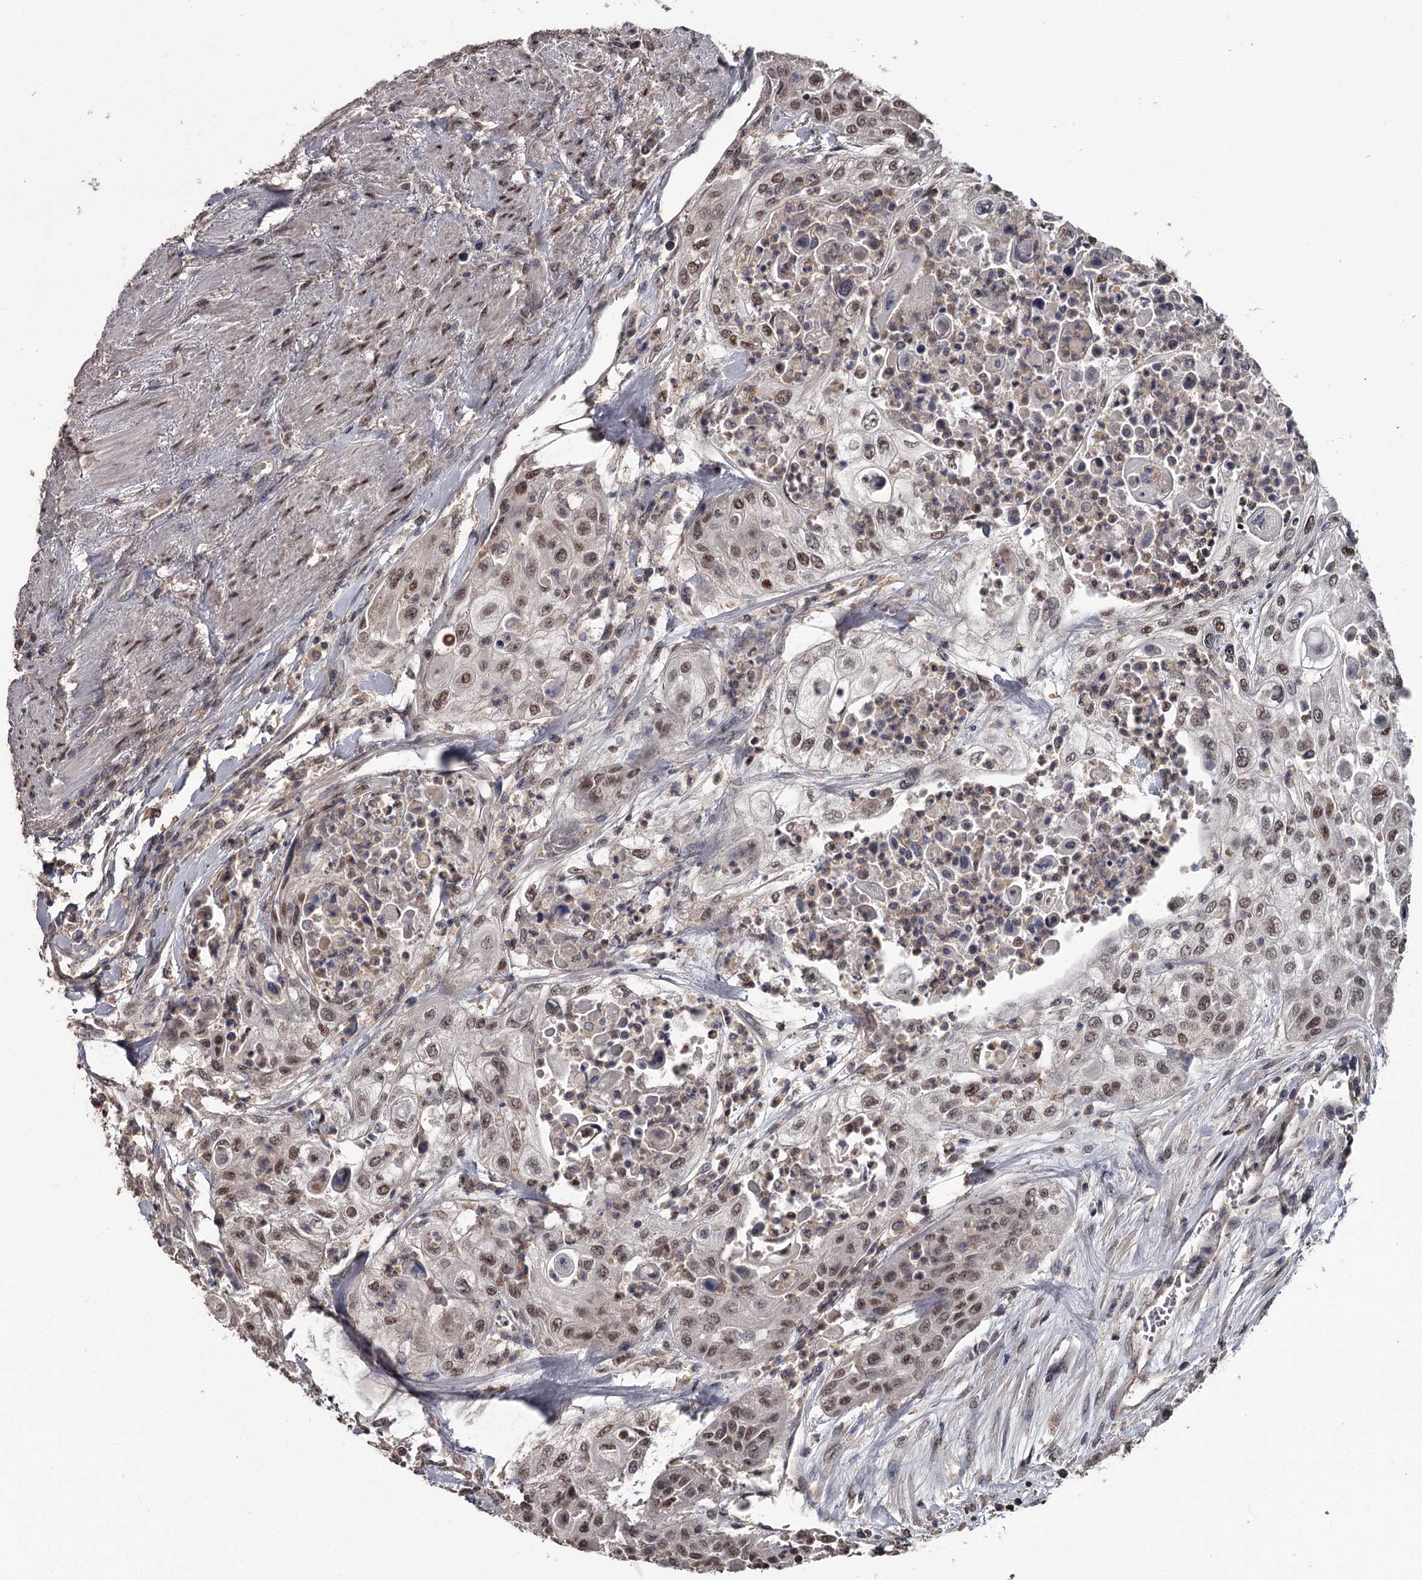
{"staining": {"intensity": "moderate", "quantity": ">75%", "location": "nuclear"}, "tissue": "urothelial cancer", "cell_type": "Tumor cells", "image_type": "cancer", "snomed": [{"axis": "morphology", "description": "Urothelial carcinoma, High grade"}, {"axis": "topography", "description": "Urinary bladder"}], "caption": "Immunohistochemical staining of human urothelial carcinoma (high-grade) exhibits medium levels of moderate nuclear positivity in approximately >75% of tumor cells.", "gene": "PRPF40B", "patient": {"sex": "female", "age": 79}}